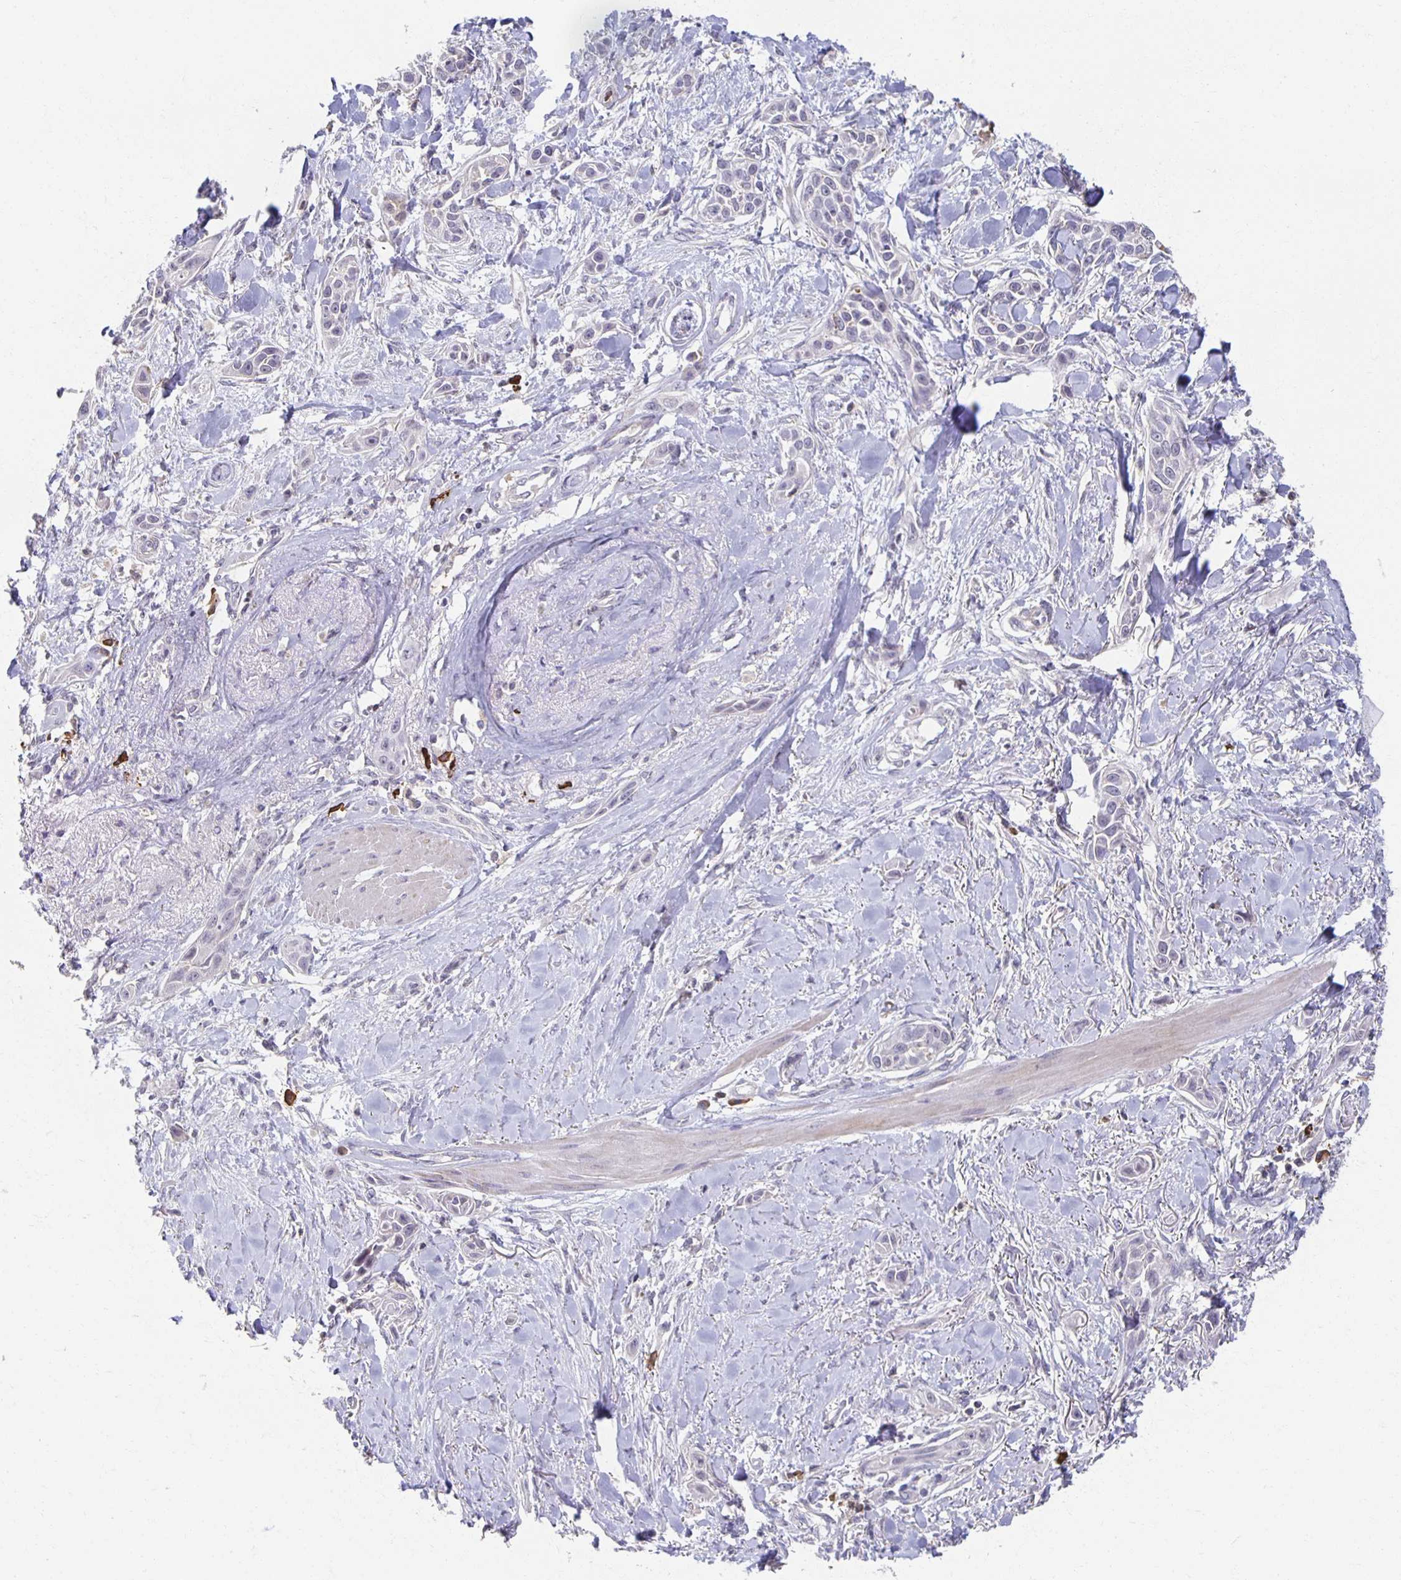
{"staining": {"intensity": "negative", "quantity": "none", "location": "none"}, "tissue": "skin cancer", "cell_type": "Tumor cells", "image_type": "cancer", "snomed": [{"axis": "morphology", "description": "Squamous cell carcinoma, NOS"}, {"axis": "topography", "description": "Skin"}], "caption": "There is no significant staining in tumor cells of skin cancer.", "gene": "ZNF692", "patient": {"sex": "female", "age": 69}}